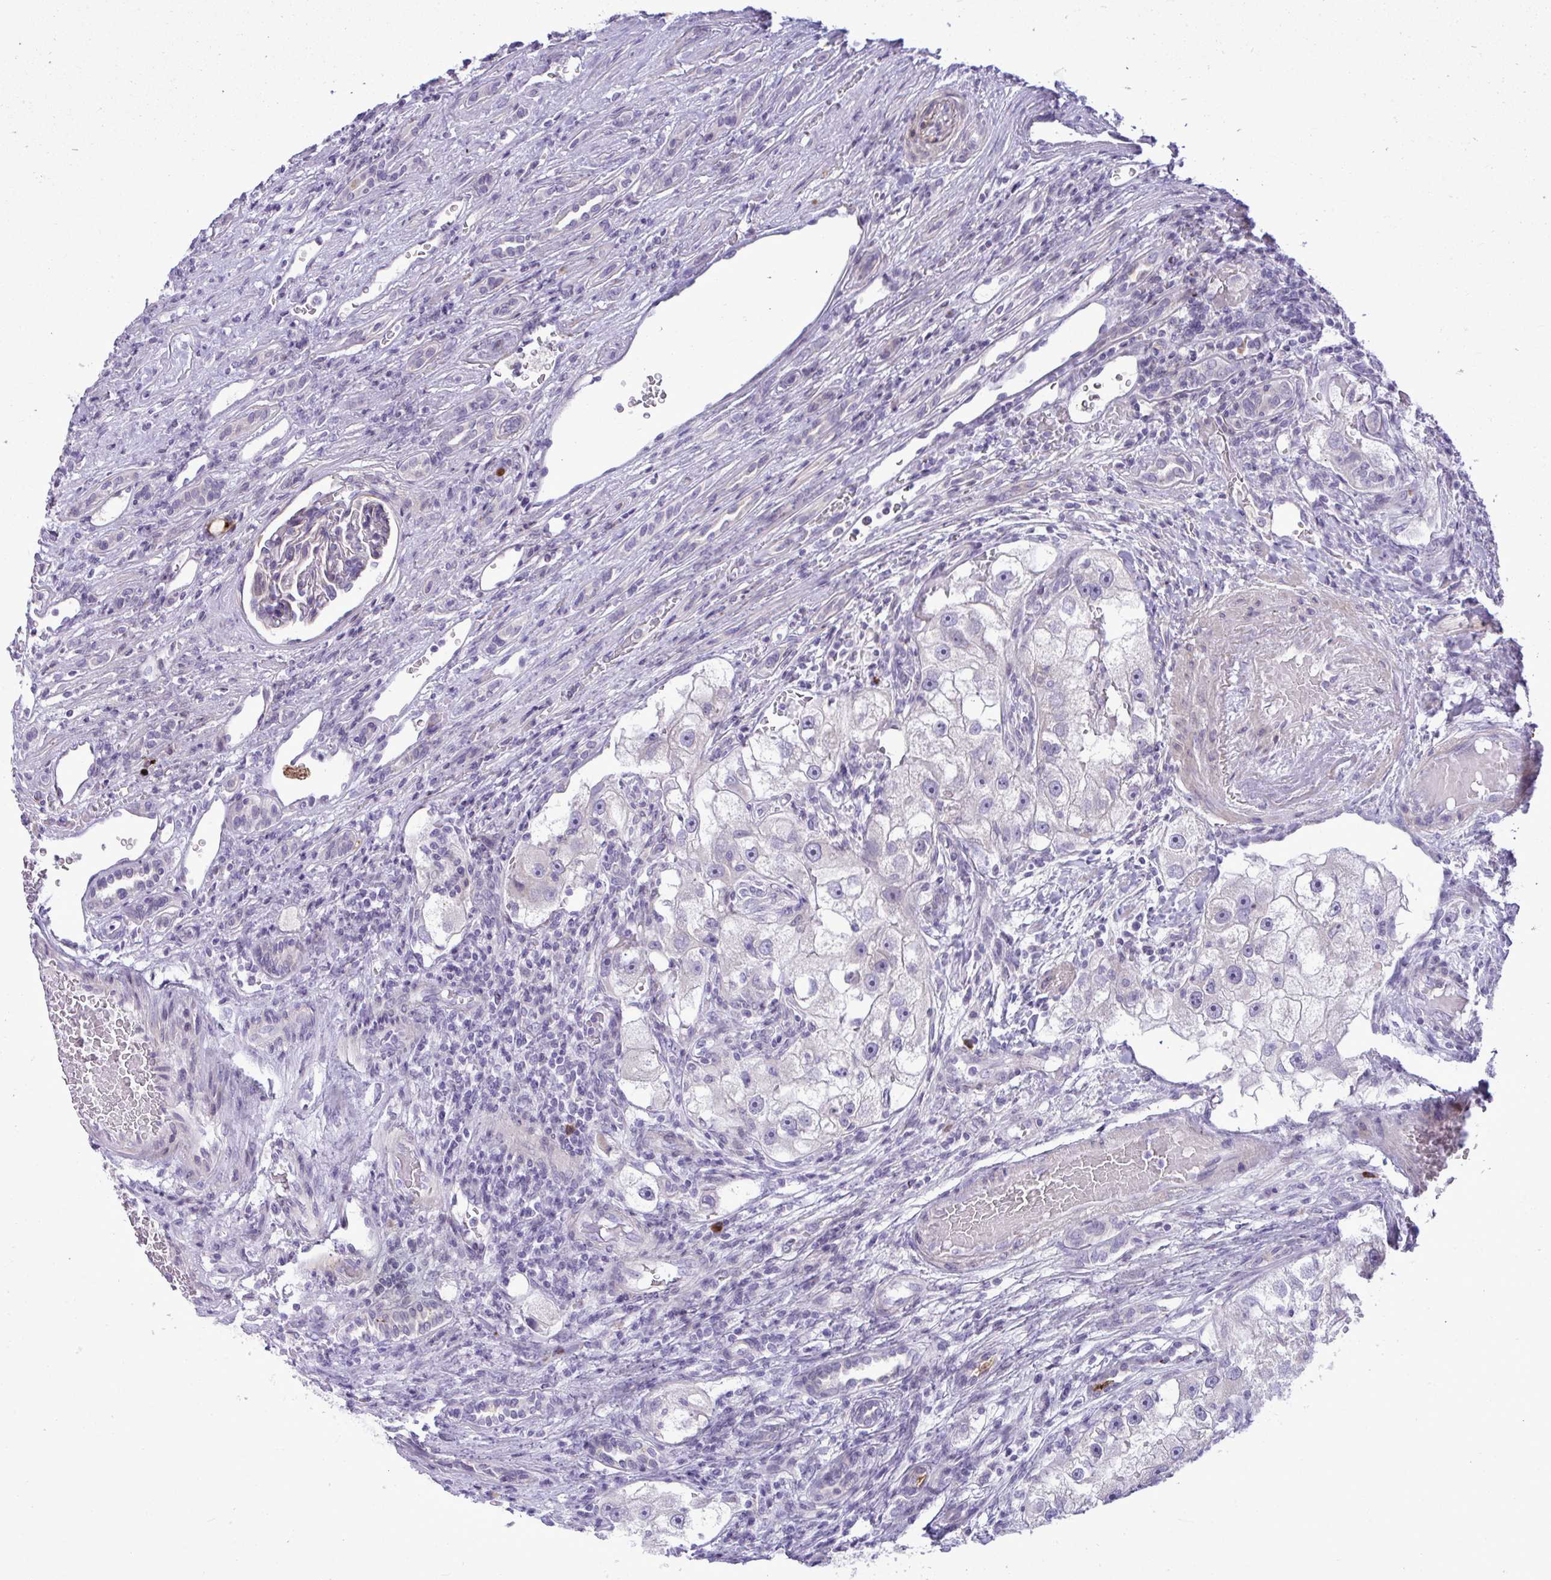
{"staining": {"intensity": "negative", "quantity": "none", "location": "none"}, "tissue": "renal cancer", "cell_type": "Tumor cells", "image_type": "cancer", "snomed": [{"axis": "morphology", "description": "Adenocarcinoma, NOS"}, {"axis": "topography", "description": "Kidney"}], "caption": "The histopathology image shows no significant staining in tumor cells of renal cancer.", "gene": "SPAG1", "patient": {"sex": "male", "age": 63}}